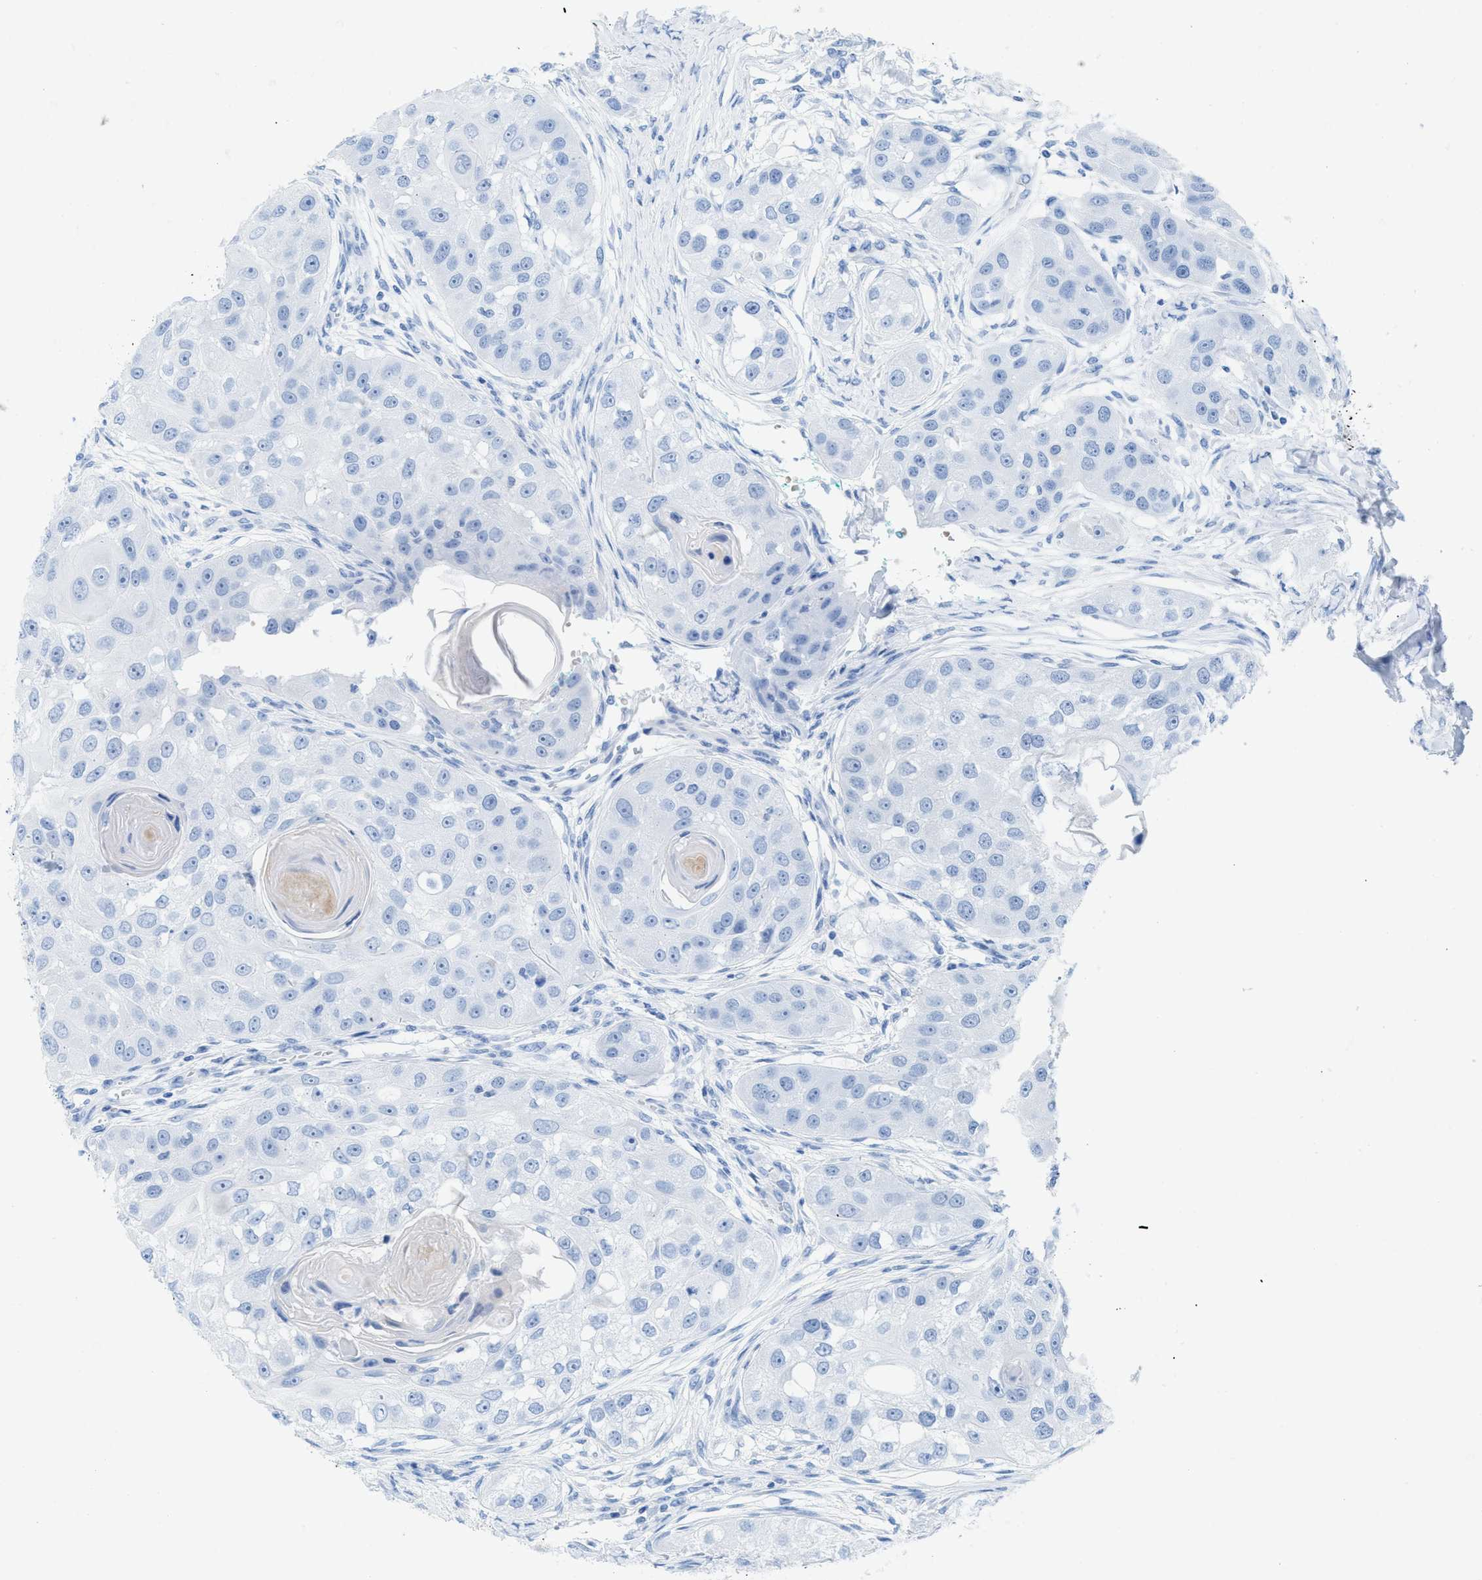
{"staining": {"intensity": "negative", "quantity": "none", "location": "none"}, "tissue": "head and neck cancer", "cell_type": "Tumor cells", "image_type": "cancer", "snomed": [{"axis": "morphology", "description": "Normal tissue, NOS"}, {"axis": "morphology", "description": "Squamous cell carcinoma, NOS"}, {"axis": "topography", "description": "Skeletal muscle"}, {"axis": "topography", "description": "Head-Neck"}], "caption": "There is no significant expression in tumor cells of squamous cell carcinoma (head and neck).", "gene": "ANKFN1", "patient": {"sex": "male", "age": 51}}